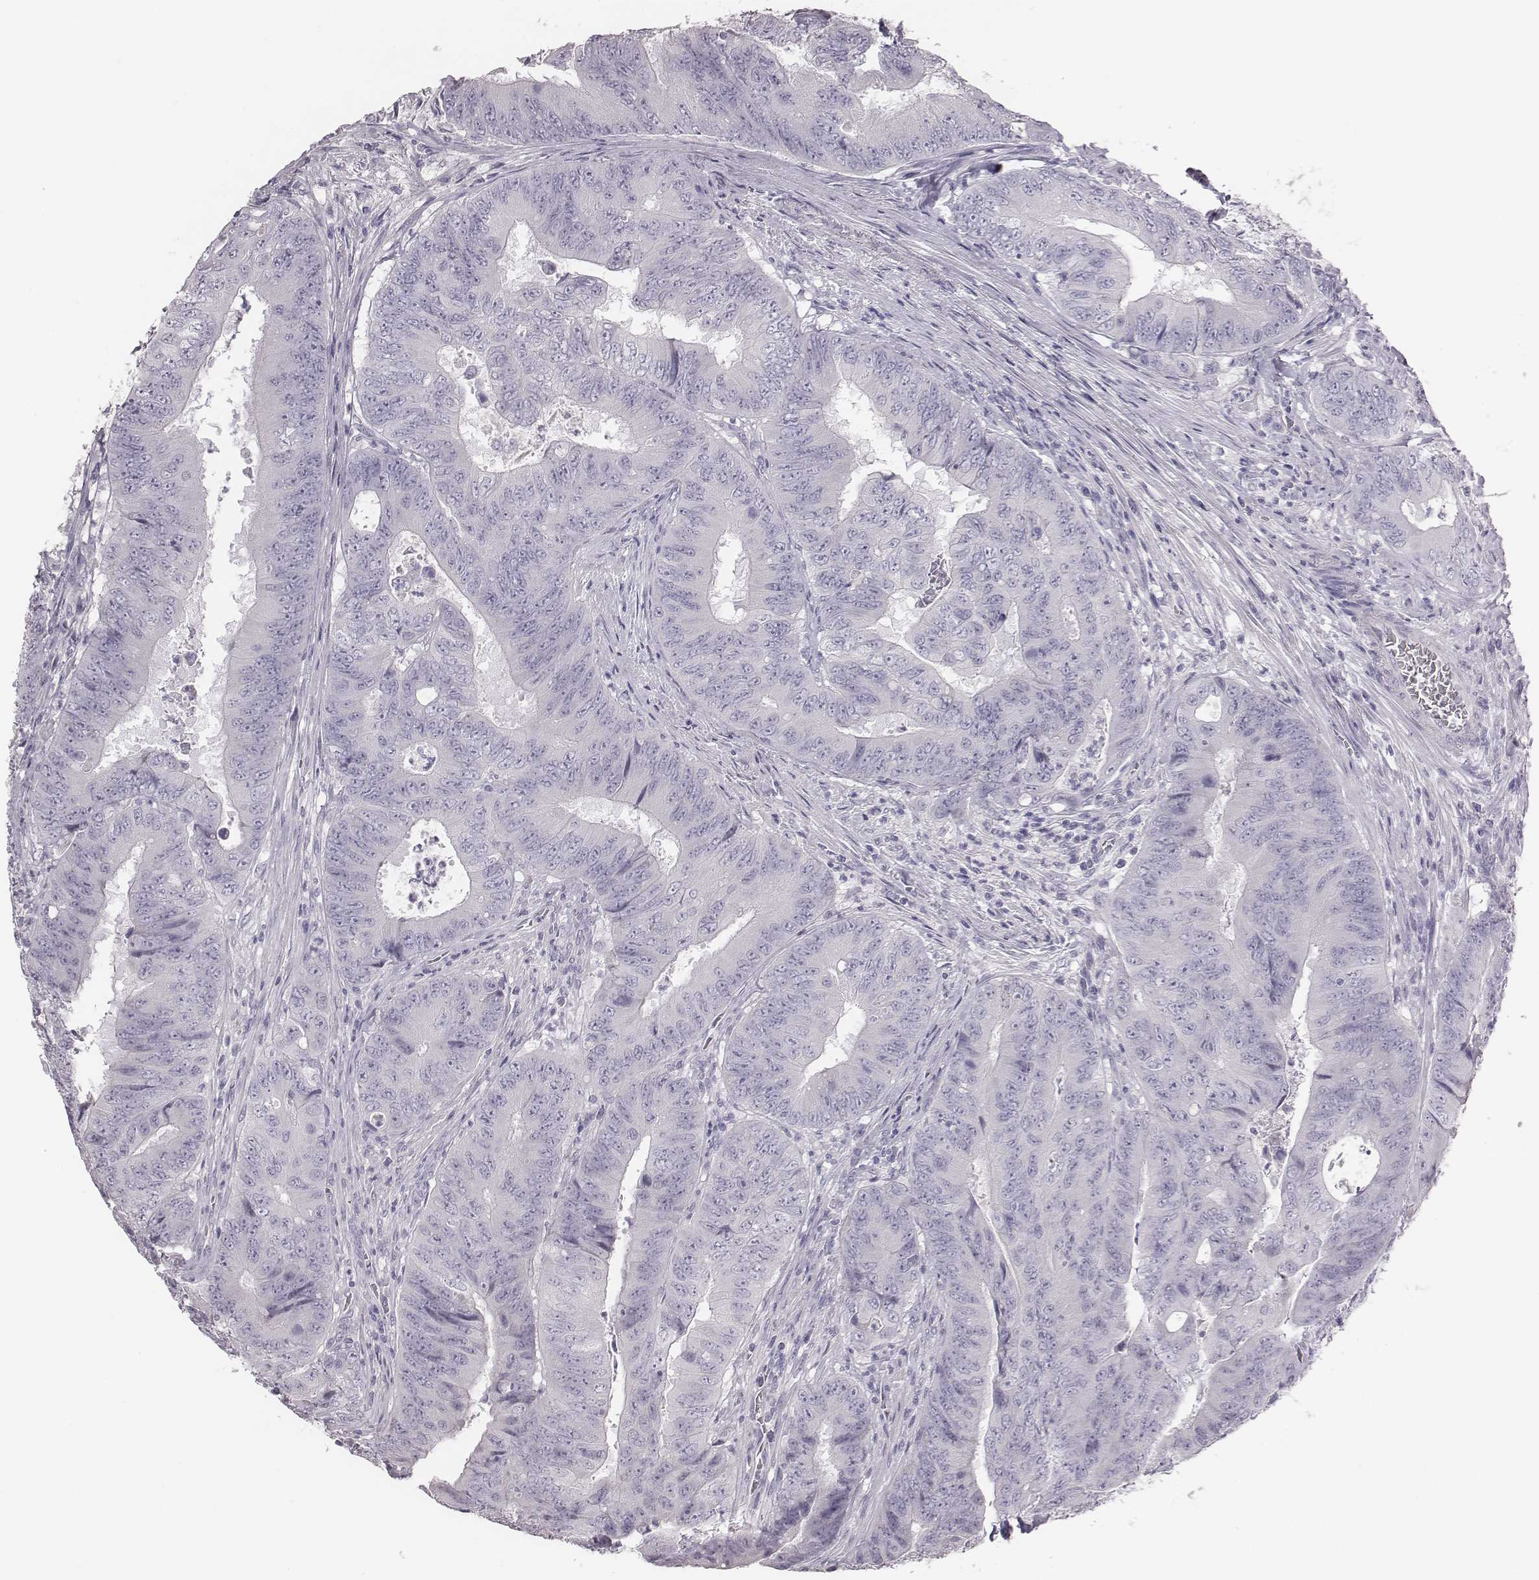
{"staining": {"intensity": "negative", "quantity": "none", "location": "none"}, "tissue": "colorectal cancer", "cell_type": "Tumor cells", "image_type": "cancer", "snomed": [{"axis": "morphology", "description": "Adenocarcinoma, NOS"}, {"axis": "topography", "description": "Colon"}], "caption": "Tumor cells show no significant protein positivity in colorectal cancer.", "gene": "C6orf58", "patient": {"sex": "female", "age": 48}}